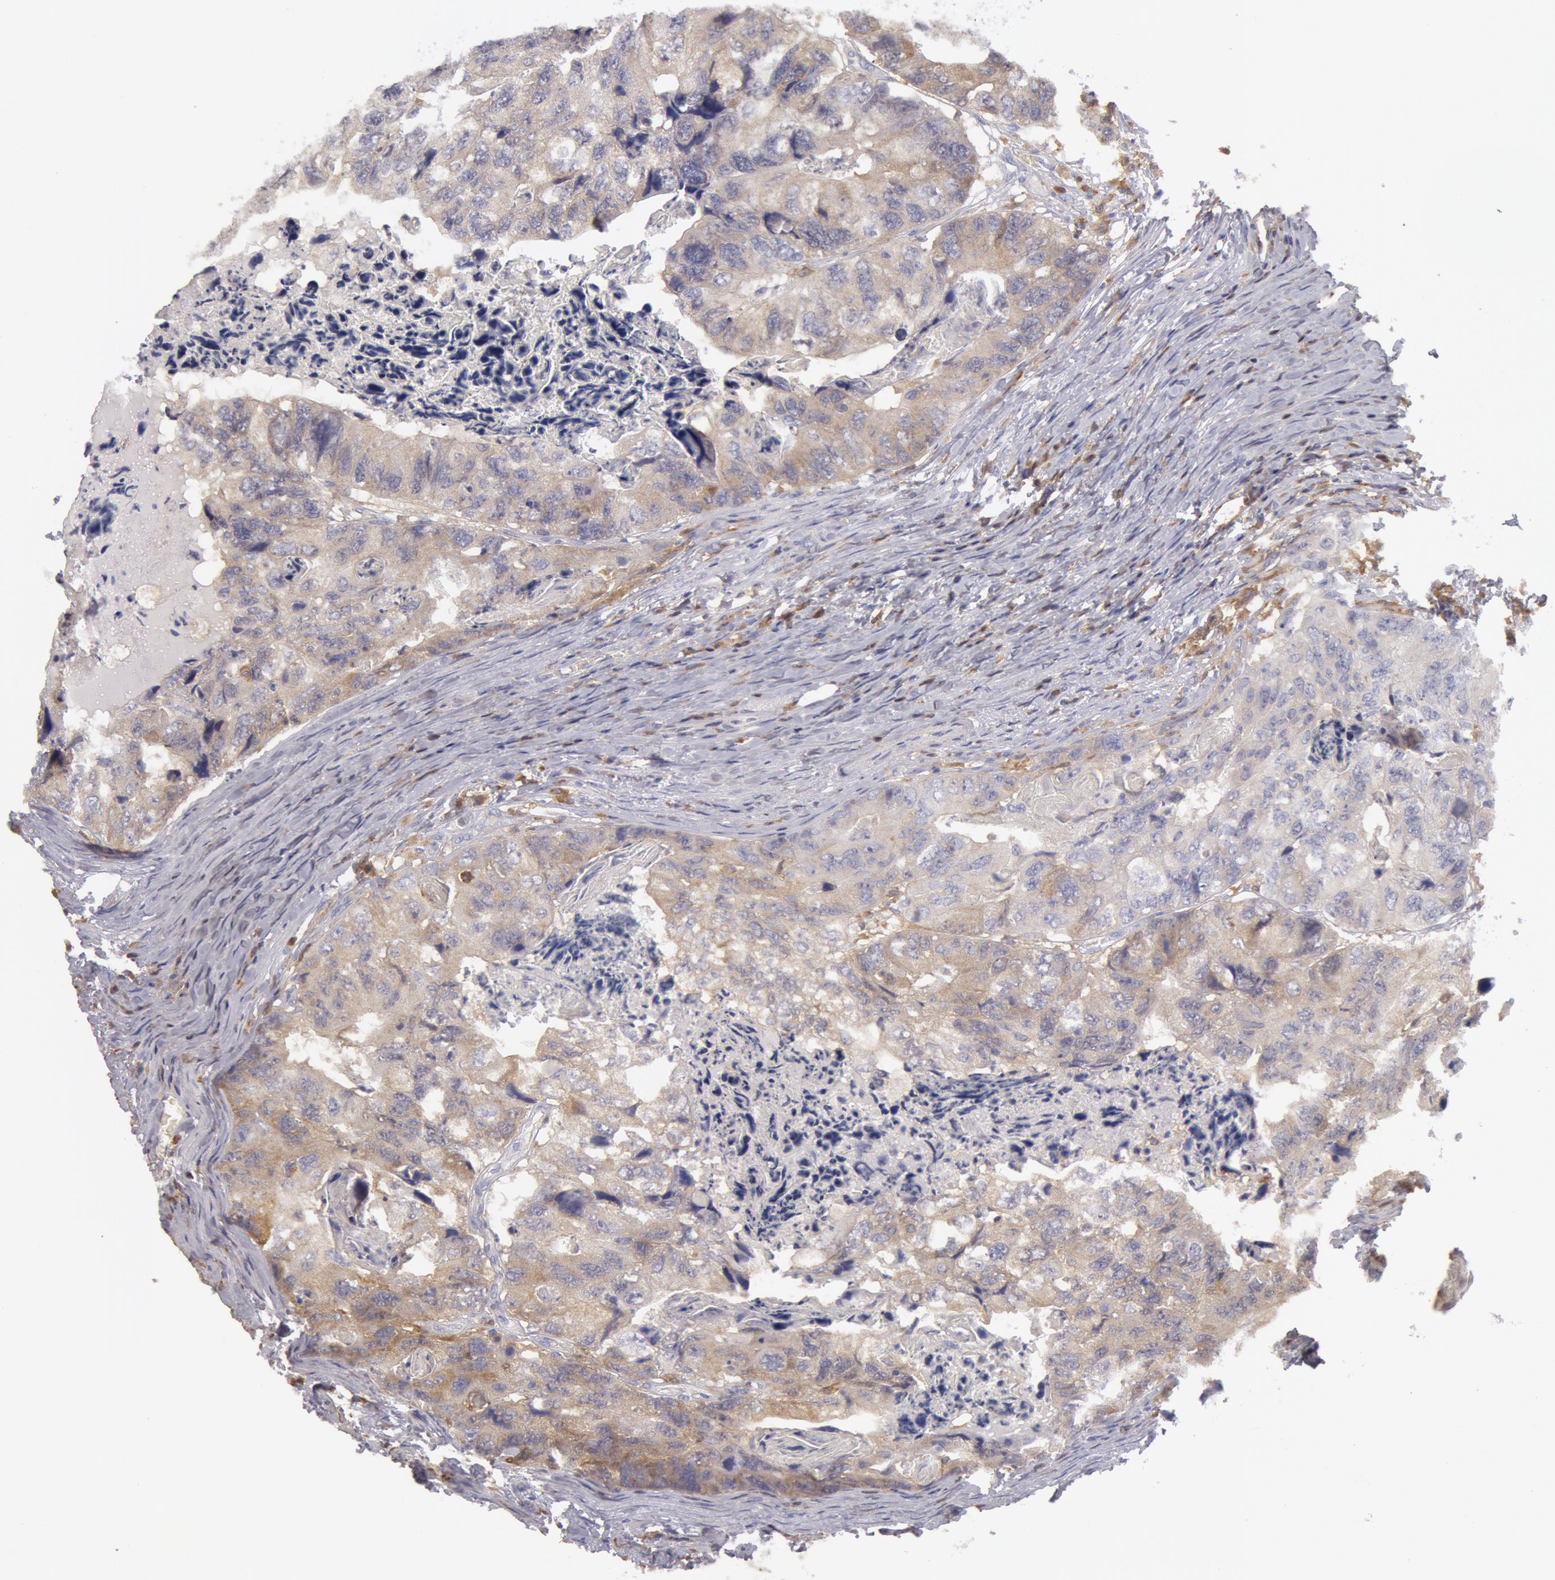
{"staining": {"intensity": "weak", "quantity": ">75%", "location": "cytoplasmic/membranous"}, "tissue": "colorectal cancer", "cell_type": "Tumor cells", "image_type": "cancer", "snomed": [{"axis": "morphology", "description": "Adenocarcinoma, NOS"}, {"axis": "topography", "description": "Rectum"}], "caption": "Immunohistochemistry (IHC) image of neoplastic tissue: colorectal cancer (adenocarcinoma) stained using immunohistochemistry reveals low levels of weak protein expression localized specifically in the cytoplasmic/membranous of tumor cells, appearing as a cytoplasmic/membranous brown color.", "gene": "SYK", "patient": {"sex": "female", "age": 82}}